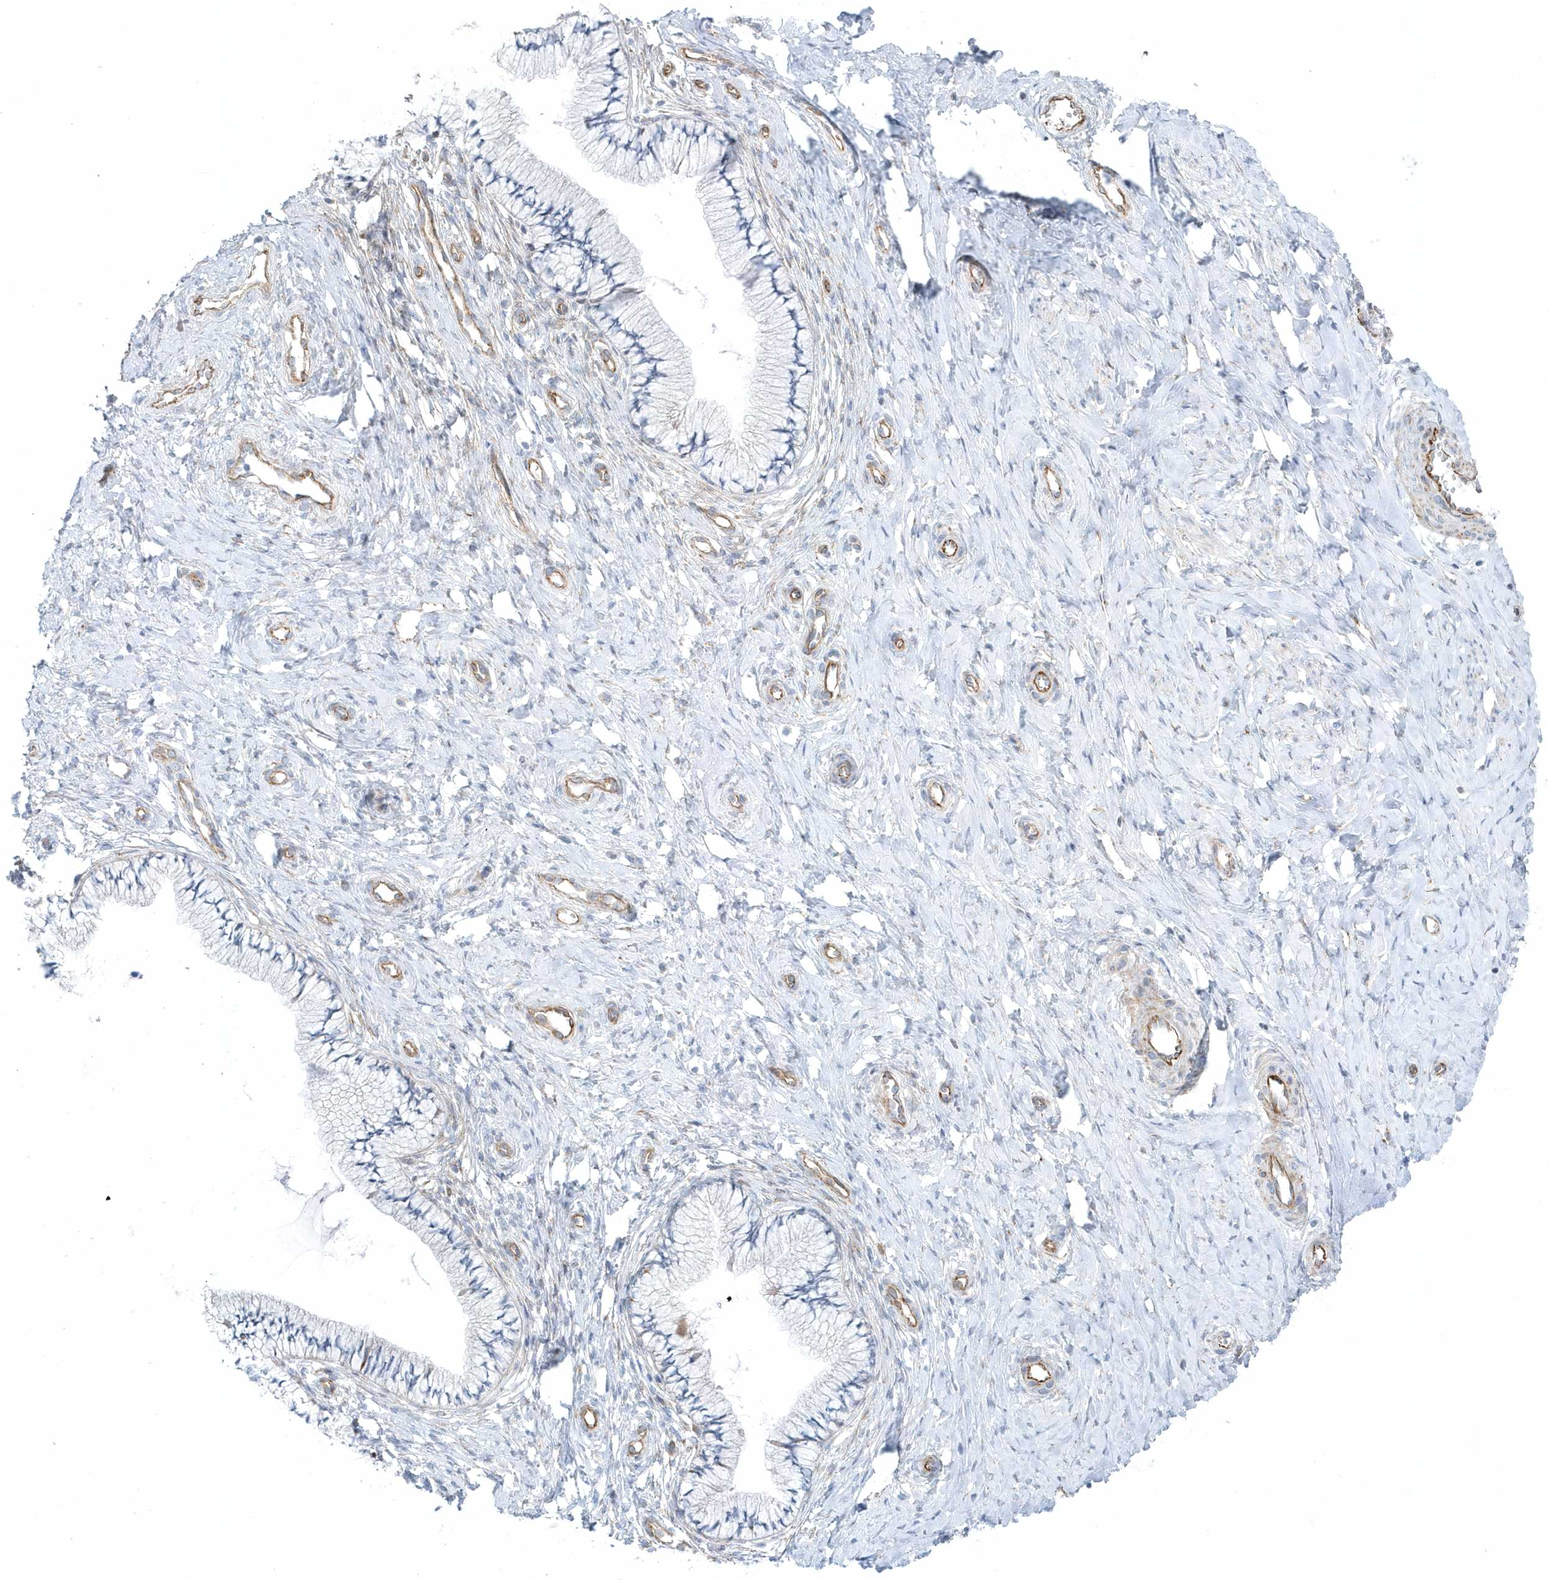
{"staining": {"intensity": "negative", "quantity": "none", "location": "none"}, "tissue": "cervix", "cell_type": "Glandular cells", "image_type": "normal", "snomed": [{"axis": "morphology", "description": "Normal tissue, NOS"}, {"axis": "topography", "description": "Cervix"}], "caption": "Micrograph shows no significant protein positivity in glandular cells of benign cervix.", "gene": "GPR152", "patient": {"sex": "female", "age": 36}}